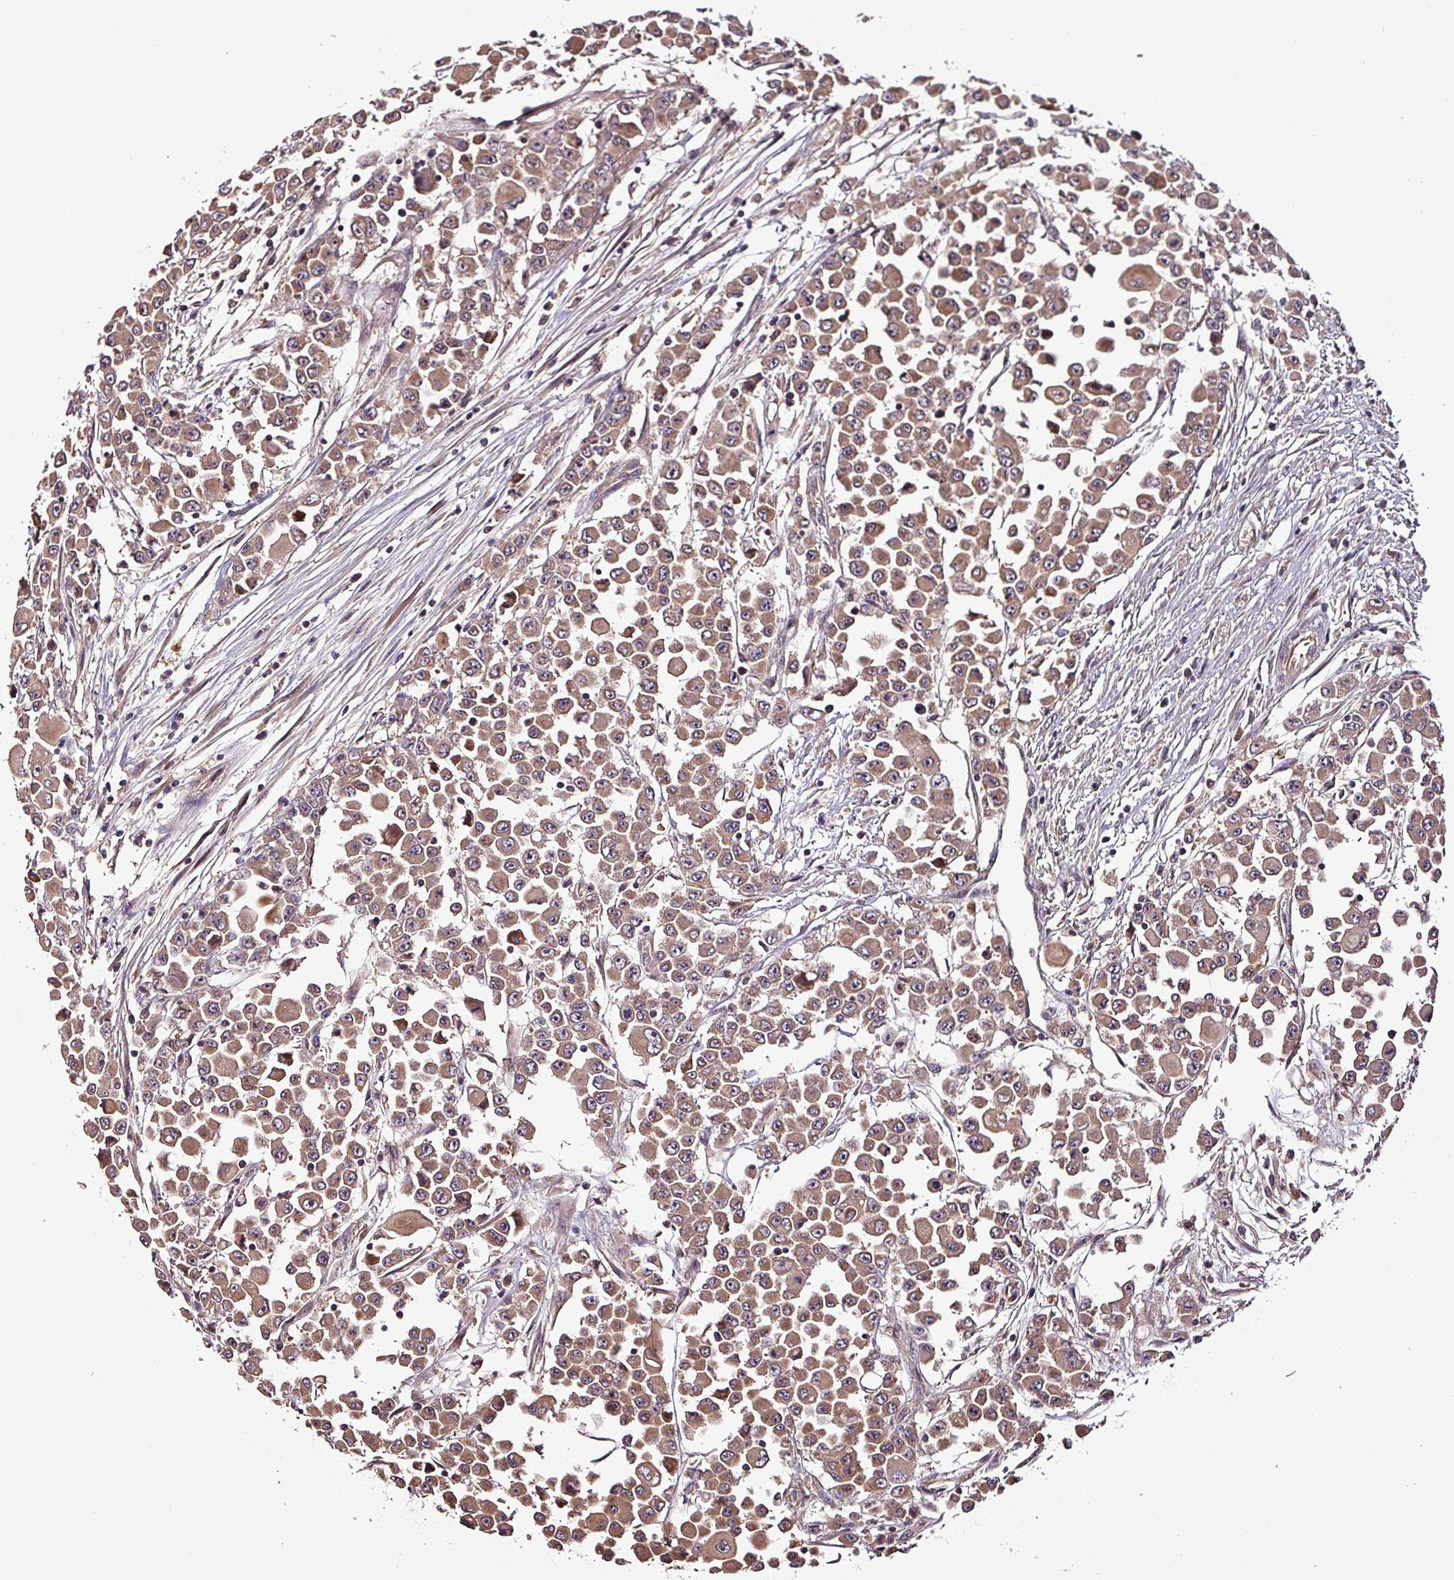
{"staining": {"intensity": "moderate", "quantity": ">75%", "location": "cytoplasmic/membranous"}, "tissue": "colorectal cancer", "cell_type": "Tumor cells", "image_type": "cancer", "snomed": [{"axis": "morphology", "description": "Adenocarcinoma, NOS"}, {"axis": "topography", "description": "Colon"}], "caption": "Immunohistochemistry of human colorectal adenocarcinoma displays medium levels of moderate cytoplasmic/membranous expression in about >75% of tumor cells. The staining was performed using DAB, with brown indicating positive protein expression. Nuclei are stained blue with hematoxylin.", "gene": "PAFAH1B2", "patient": {"sex": "male", "age": 51}}